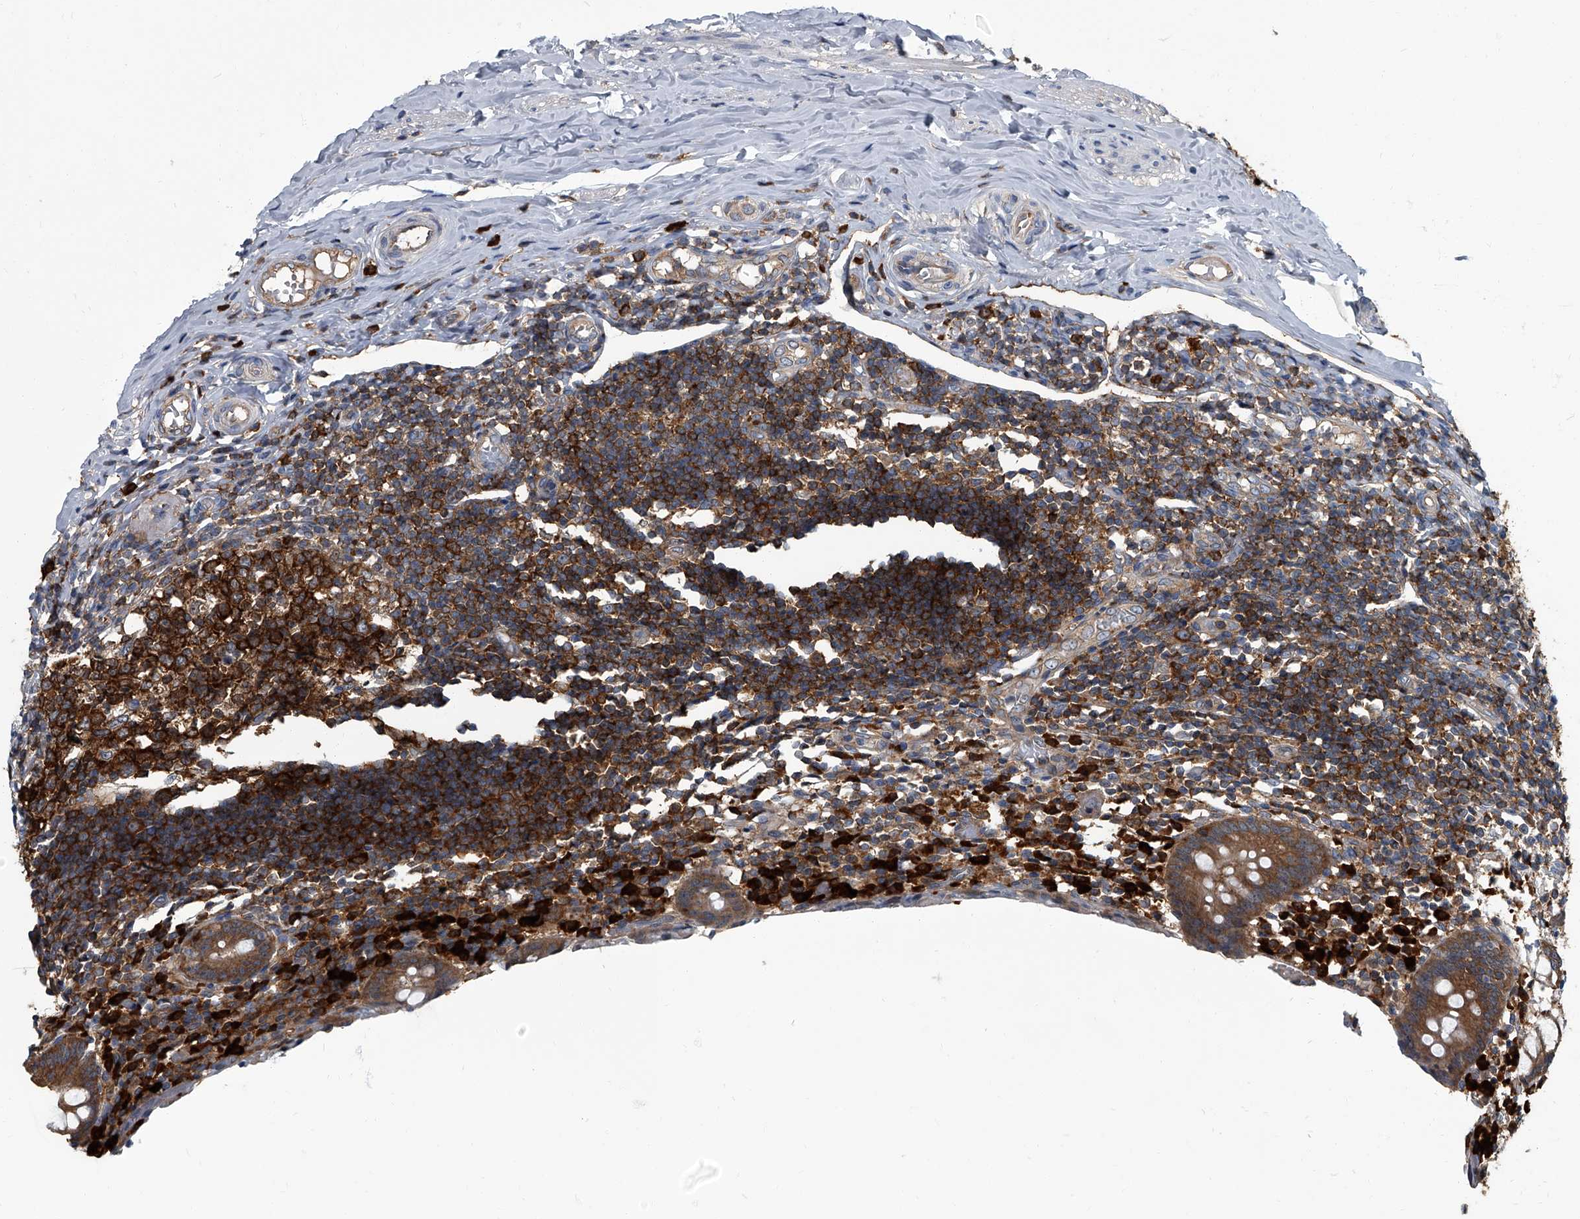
{"staining": {"intensity": "moderate", "quantity": ">75%", "location": "cytoplasmic/membranous"}, "tissue": "appendix", "cell_type": "Glandular cells", "image_type": "normal", "snomed": [{"axis": "morphology", "description": "Normal tissue, NOS"}, {"axis": "topography", "description": "Appendix"}], "caption": "IHC image of normal human appendix stained for a protein (brown), which shows medium levels of moderate cytoplasmic/membranous expression in about >75% of glandular cells.", "gene": "CDV3", "patient": {"sex": "female", "age": 17}}